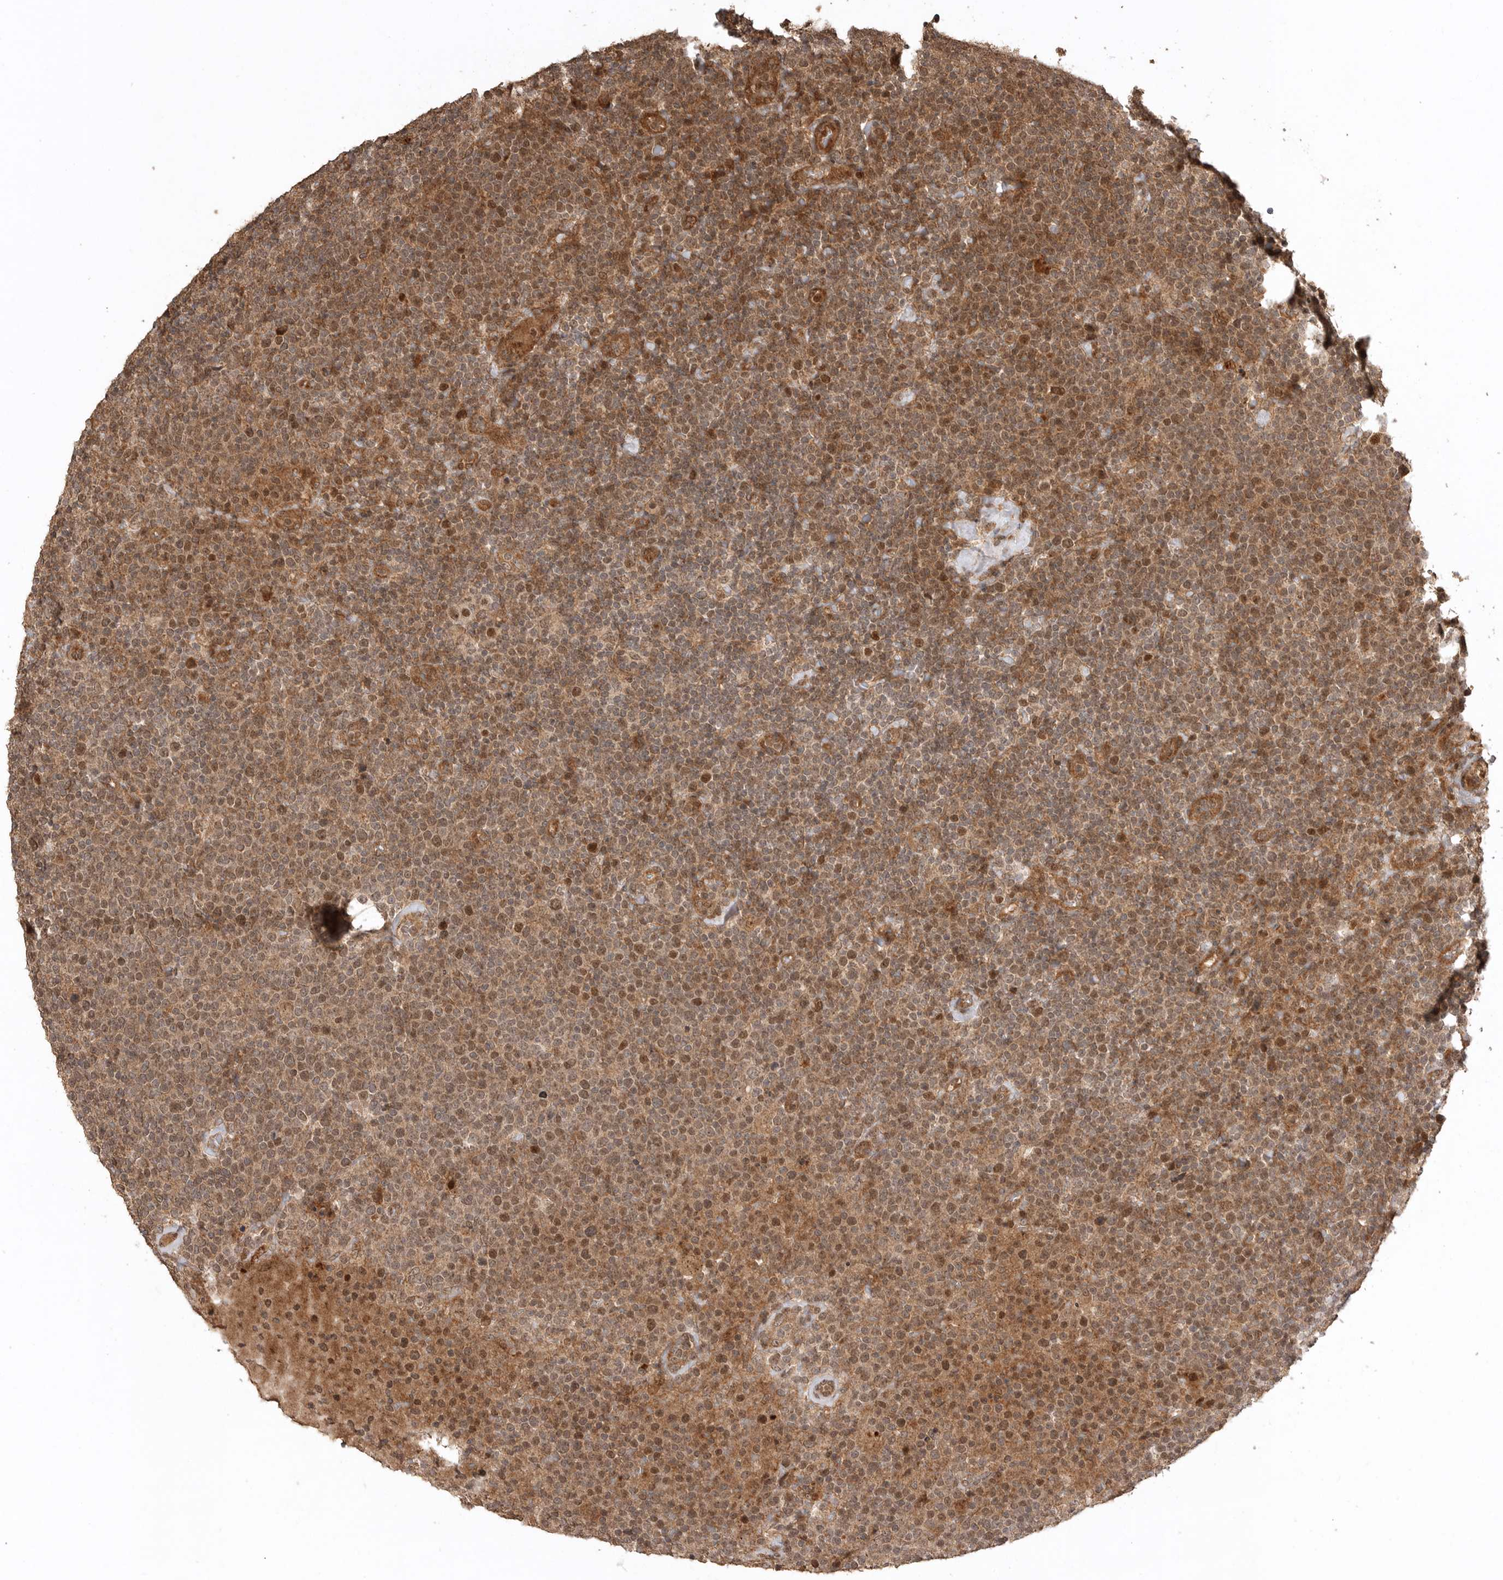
{"staining": {"intensity": "moderate", "quantity": ">75%", "location": "cytoplasmic/membranous,nuclear"}, "tissue": "lymphoma", "cell_type": "Tumor cells", "image_type": "cancer", "snomed": [{"axis": "morphology", "description": "Malignant lymphoma, non-Hodgkin's type, High grade"}, {"axis": "topography", "description": "Lymph node"}], "caption": "Malignant lymphoma, non-Hodgkin's type (high-grade) stained with a brown dye exhibits moderate cytoplasmic/membranous and nuclear positive positivity in approximately >75% of tumor cells.", "gene": "BOC", "patient": {"sex": "male", "age": 61}}